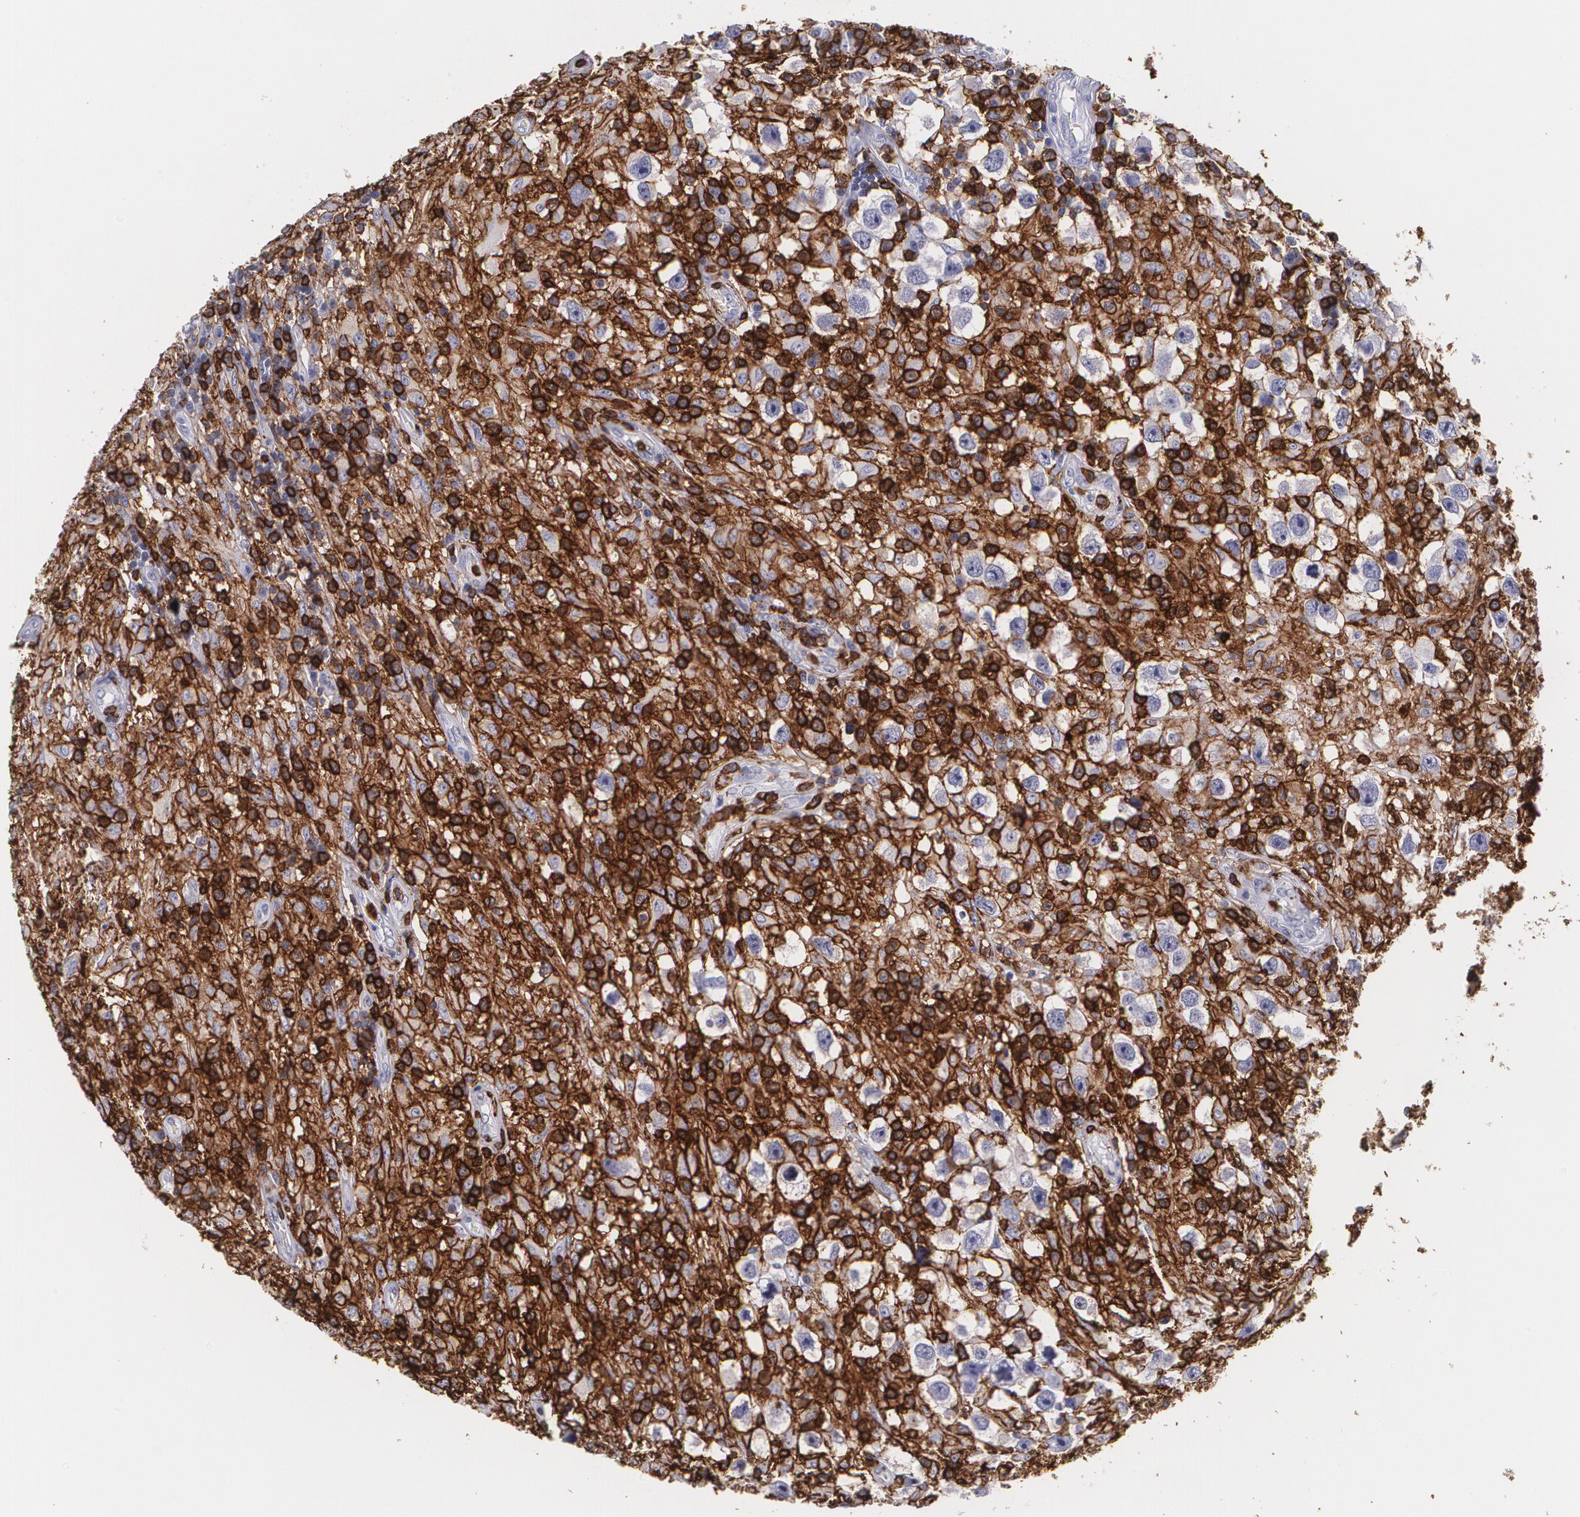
{"staining": {"intensity": "negative", "quantity": "none", "location": "none"}, "tissue": "testis cancer", "cell_type": "Tumor cells", "image_type": "cancer", "snomed": [{"axis": "morphology", "description": "Seminoma, NOS"}, {"axis": "topography", "description": "Testis"}], "caption": "This is a histopathology image of immunohistochemistry (IHC) staining of testis cancer (seminoma), which shows no expression in tumor cells. (Stains: DAB immunohistochemistry (IHC) with hematoxylin counter stain, Microscopy: brightfield microscopy at high magnification).", "gene": "PTPRC", "patient": {"sex": "male", "age": 34}}